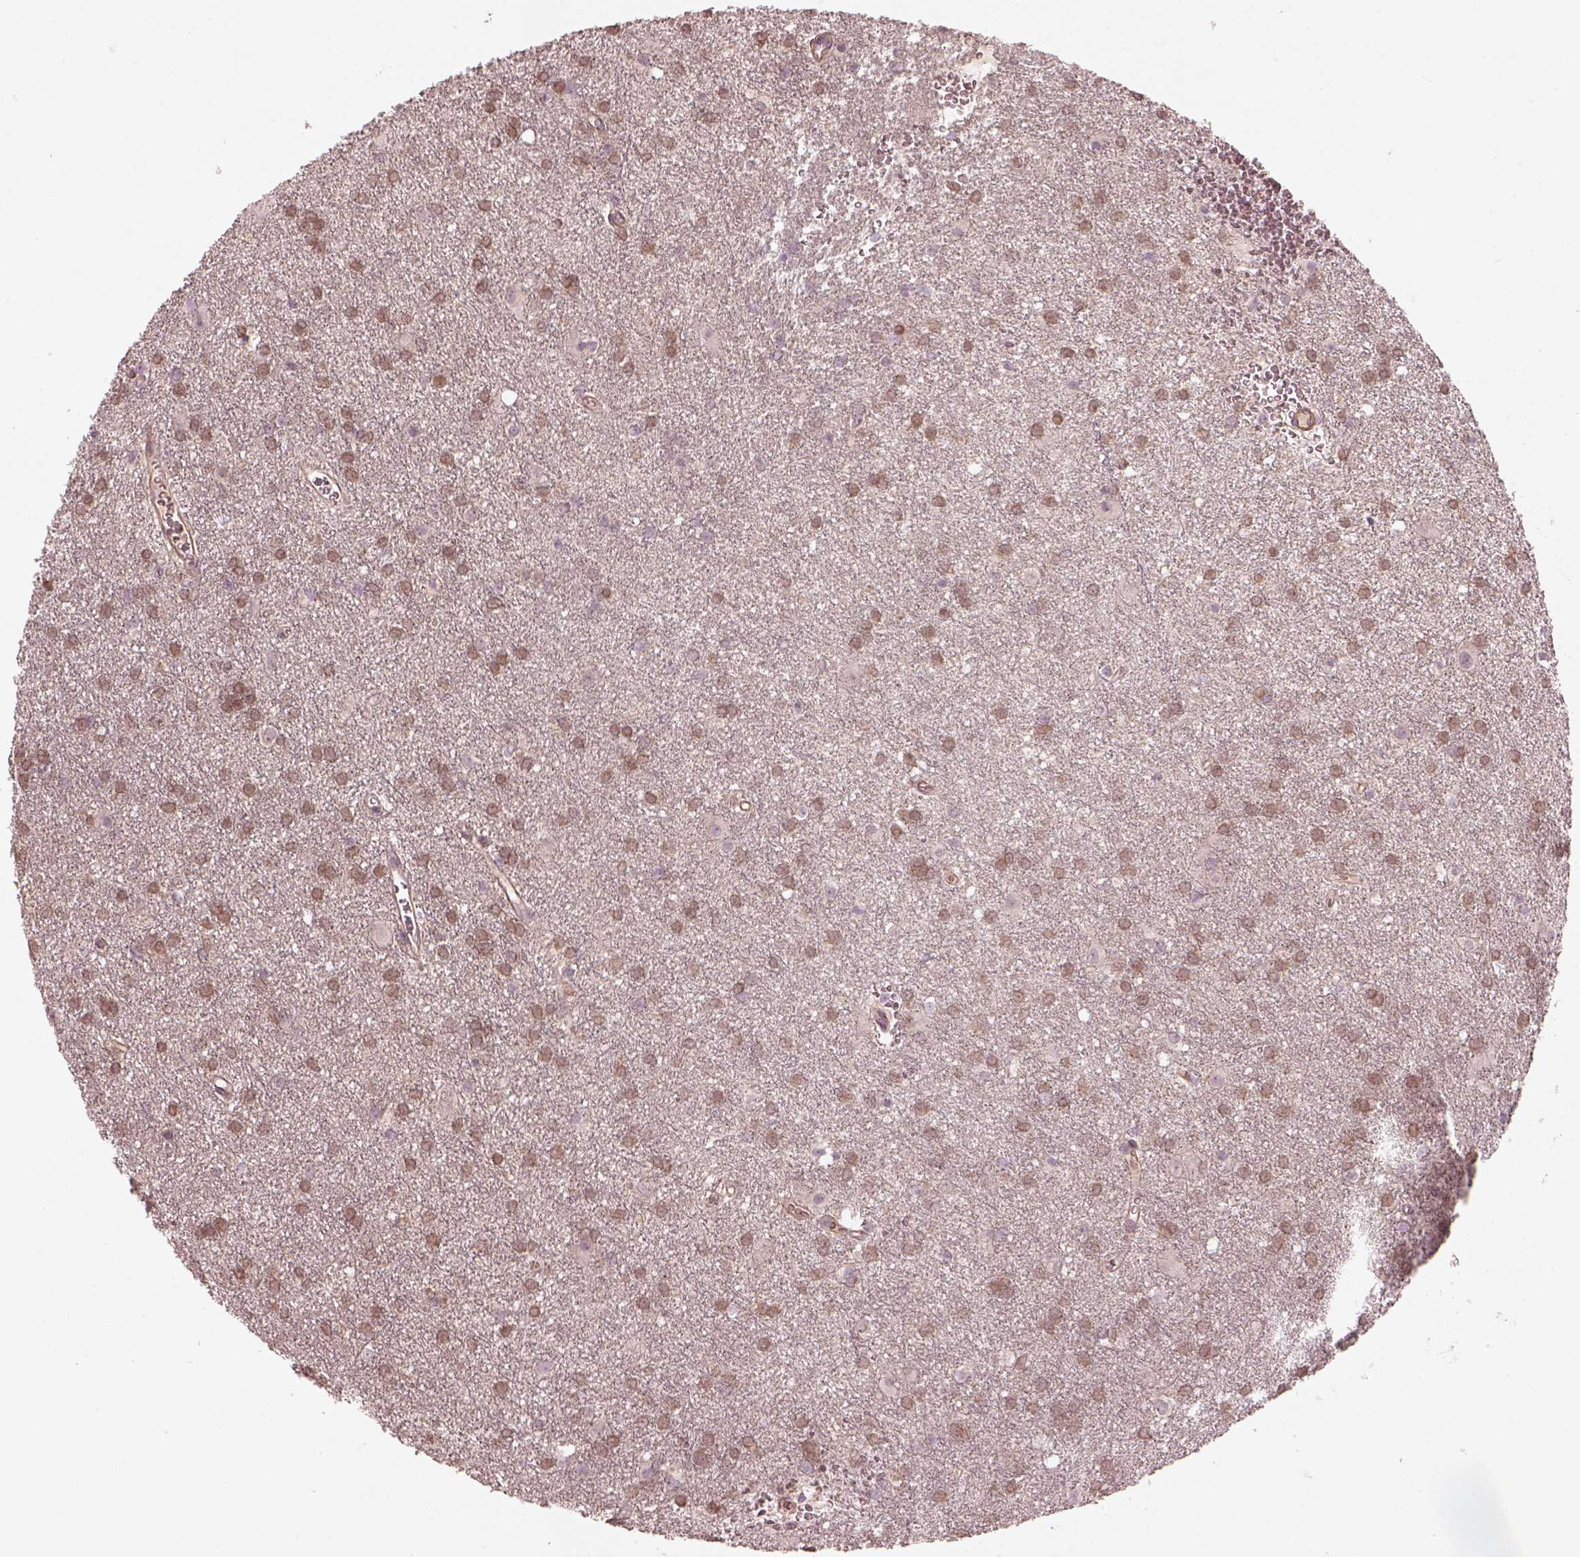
{"staining": {"intensity": "weak", "quantity": ">75%", "location": "cytoplasmic/membranous"}, "tissue": "glioma", "cell_type": "Tumor cells", "image_type": "cancer", "snomed": [{"axis": "morphology", "description": "Glioma, malignant, Low grade"}, {"axis": "topography", "description": "Brain"}], "caption": "About >75% of tumor cells in human low-grade glioma (malignant) display weak cytoplasmic/membranous protein staining as visualized by brown immunohistochemical staining.", "gene": "FAM107B", "patient": {"sex": "male", "age": 58}}